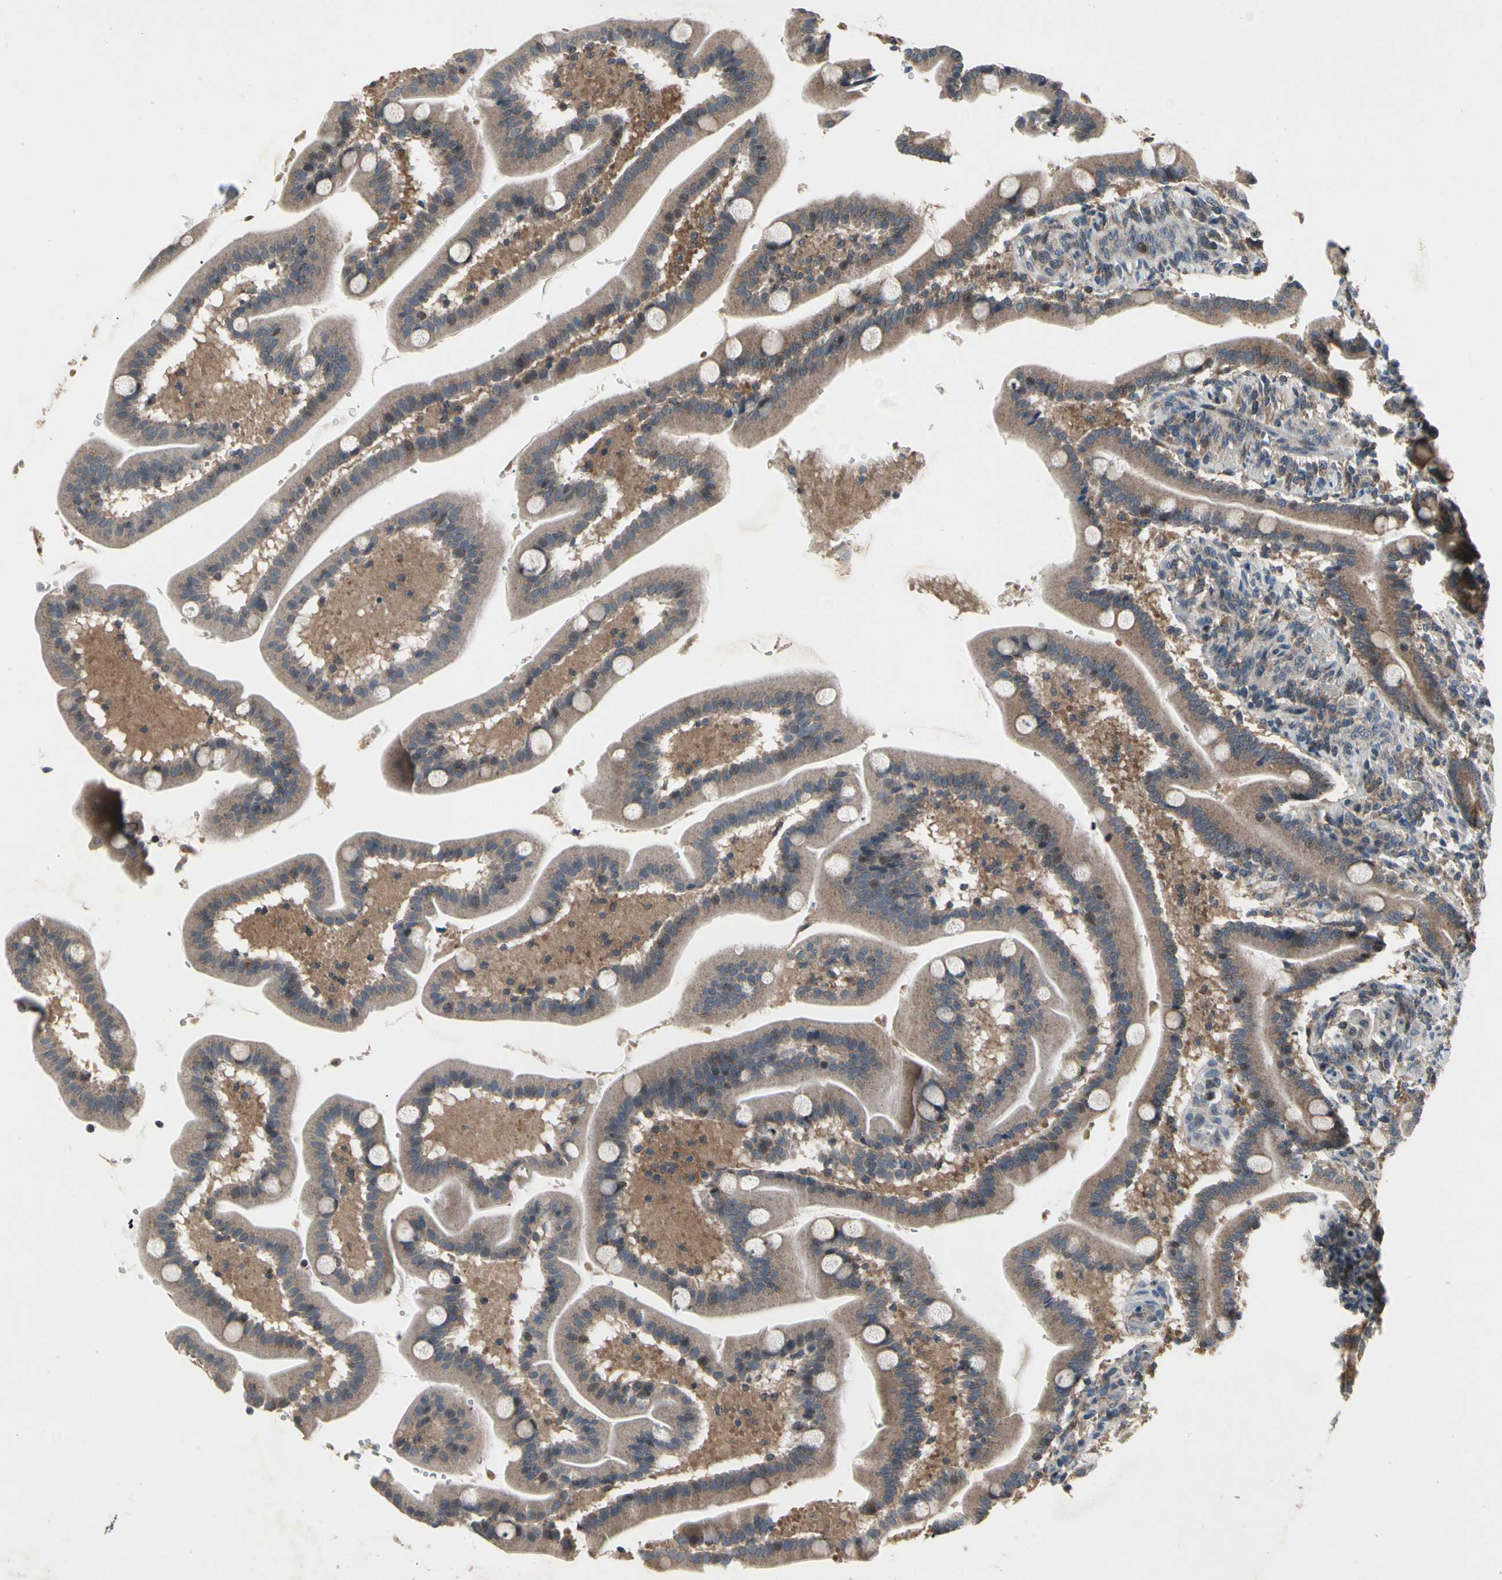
{"staining": {"intensity": "strong", "quantity": ">75%", "location": "cytoplasmic/membranous"}, "tissue": "duodenum", "cell_type": "Glandular cells", "image_type": "normal", "snomed": [{"axis": "morphology", "description": "Normal tissue, NOS"}, {"axis": "topography", "description": "Duodenum"}], "caption": "High-power microscopy captured an immunohistochemistry (IHC) photomicrograph of benign duodenum, revealing strong cytoplasmic/membranous staining in about >75% of glandular cells.", "gene": "NMI", "patient": {"sex": "male", "age": 54}}